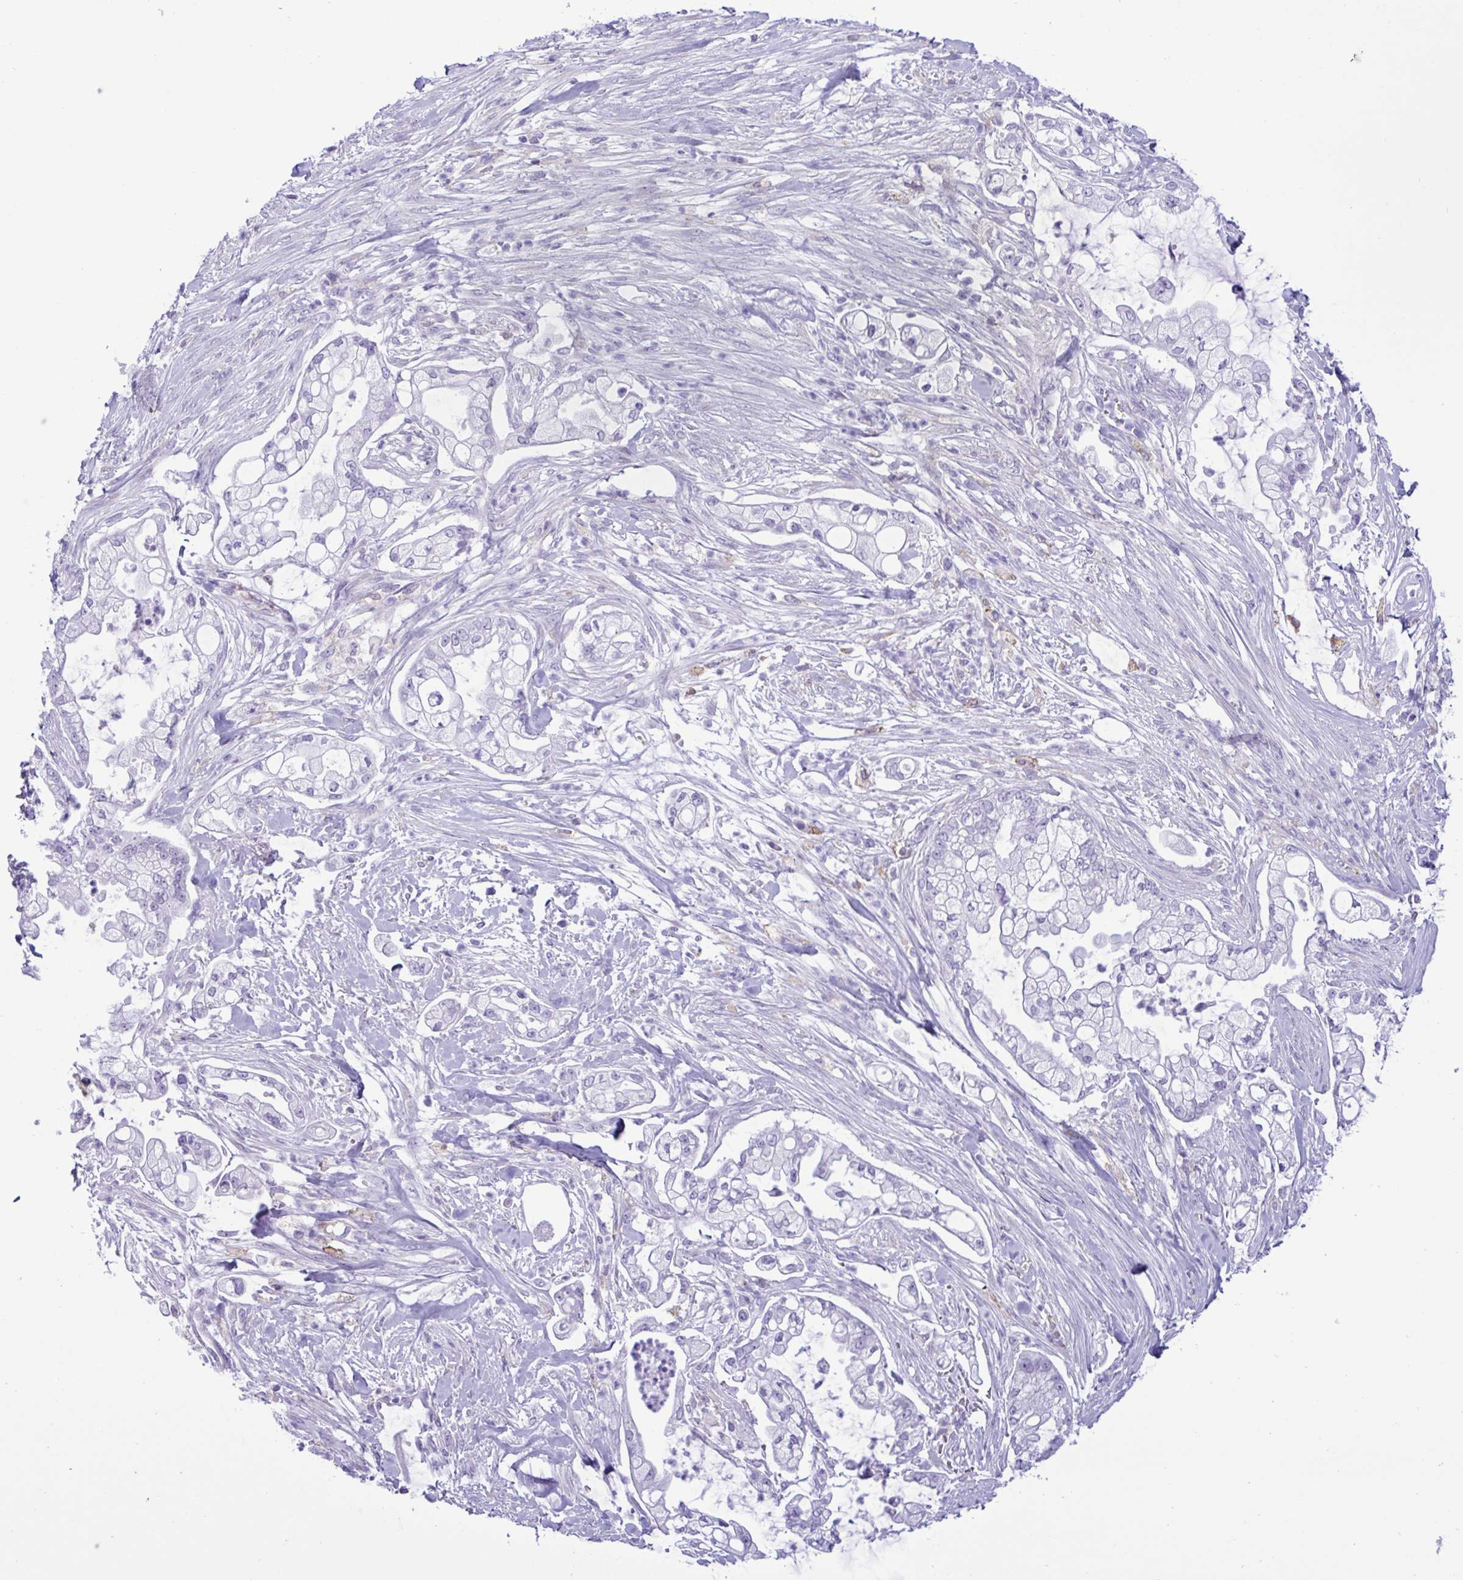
{"staining": {"intensity": "negative", "quantity": "none", "location": "none"}, "tissue": "pancreatic cancer", "cell_type": "Tumor cells", "image_type": "cancer", "snomed": [{"axis": "morphology", "description": "Adenocarcinoma, NOS"}, {"axis": "topography", "description": "Pancreas"}], "caption": "This is a image of immunohistochemistry (IHC) staining of pancreatic cancer (adenocarcinoma), which shows no staining in tumor cells.", "gene": "SREBF1", "patient": {"sex": "female", "age": 69}}